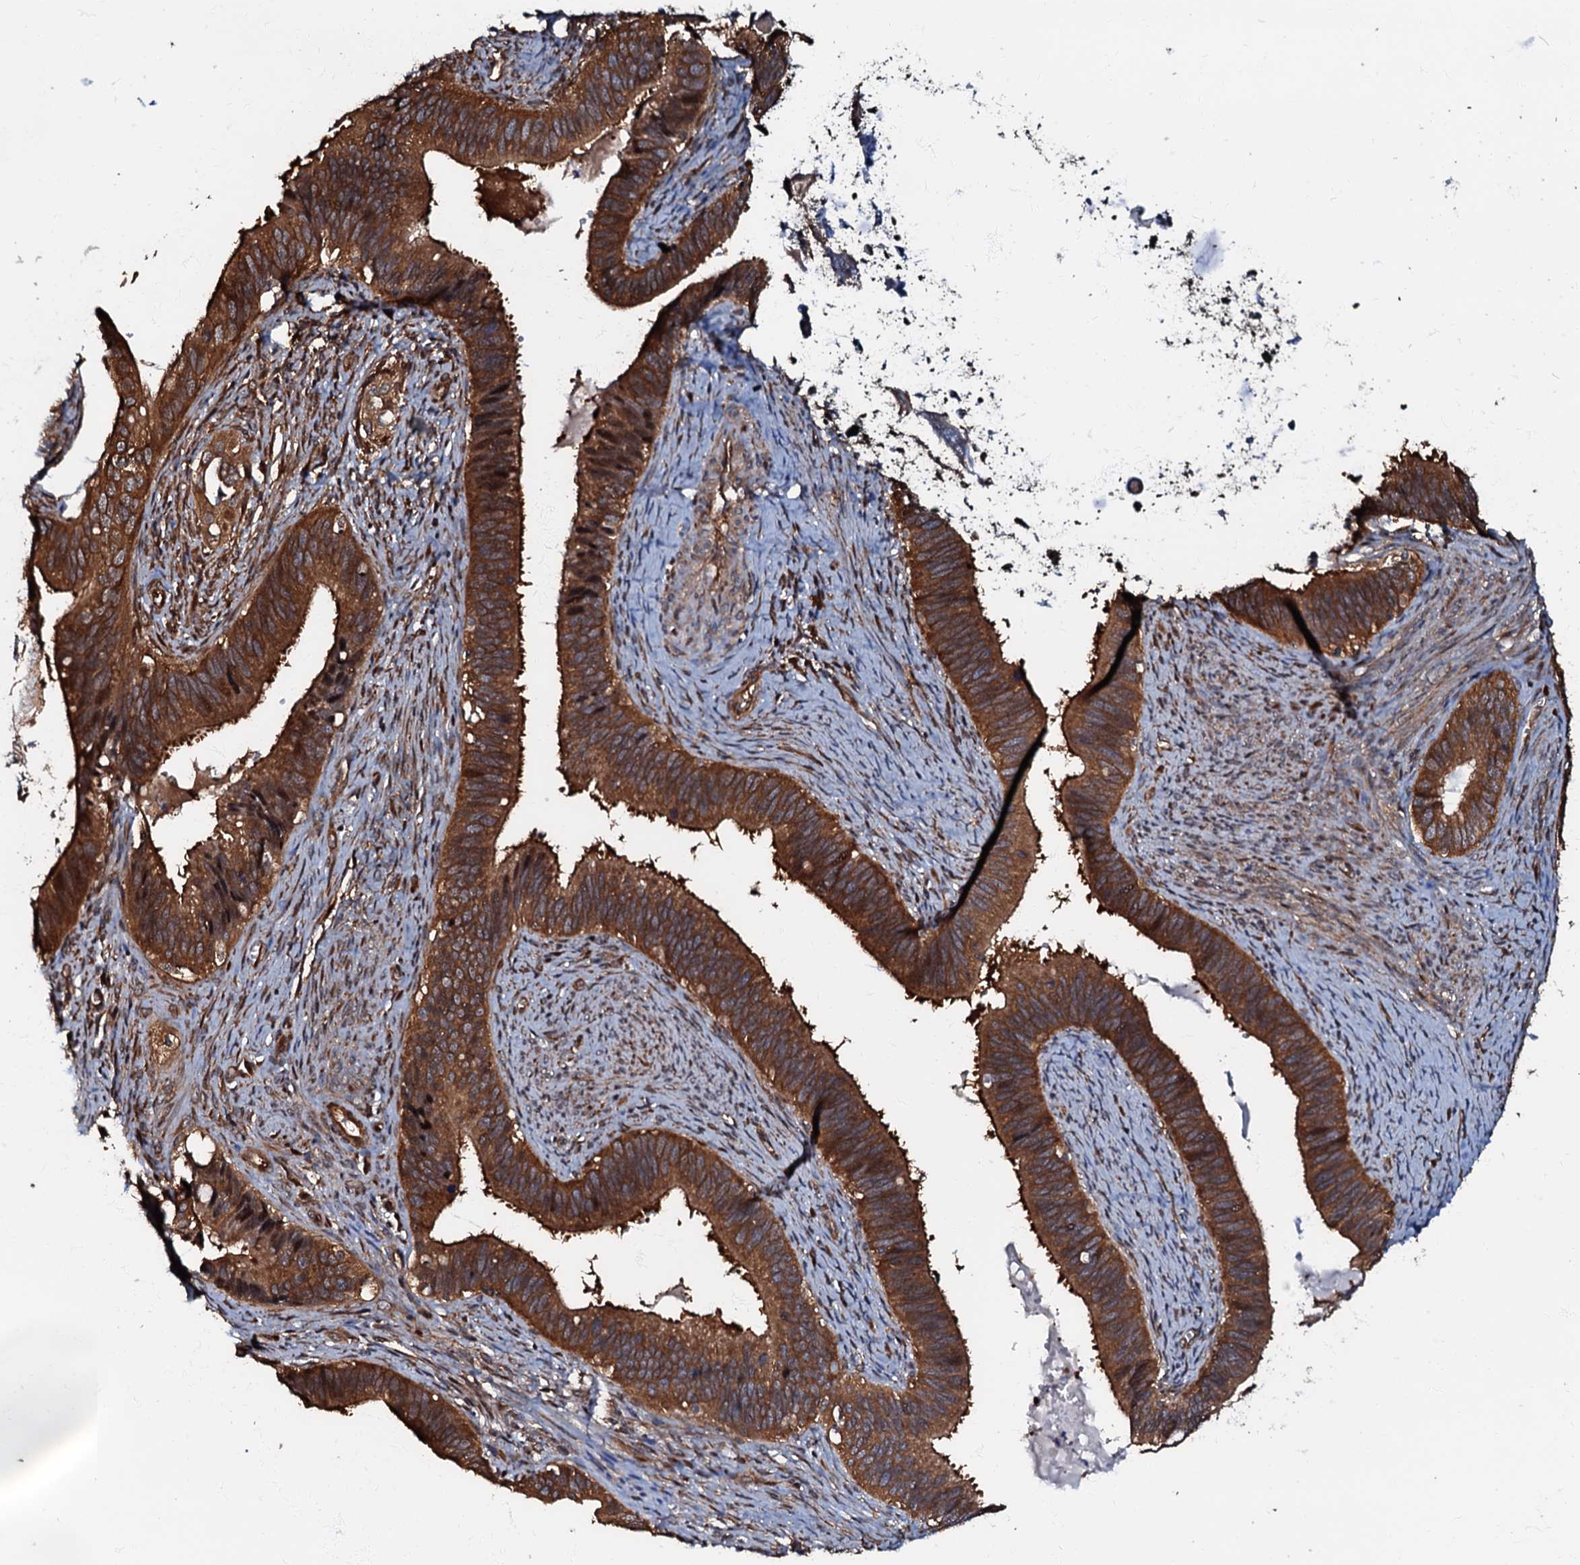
{"staining": {"intensity": "strong", "quantity": ">75%", "location": "cytoplasmic/membranous"}, "tissue": "cervical cancer", "cell_type": "Tumor cells", "image_type": "cancer", "snomed": [{"axis": "morphology", "description": "Adenocarcinoma, NOS"}, {"axis": "topography", "description": "Cervix"}], "caption": "There is high levels of strong cytoplasmic/membranous positivity in tumor cells of cervical cancer, as demonstrated by immunohistochemical staining (brown color).", "gene": "OSBP", "patient": {"sex": "female", "age": 42}}